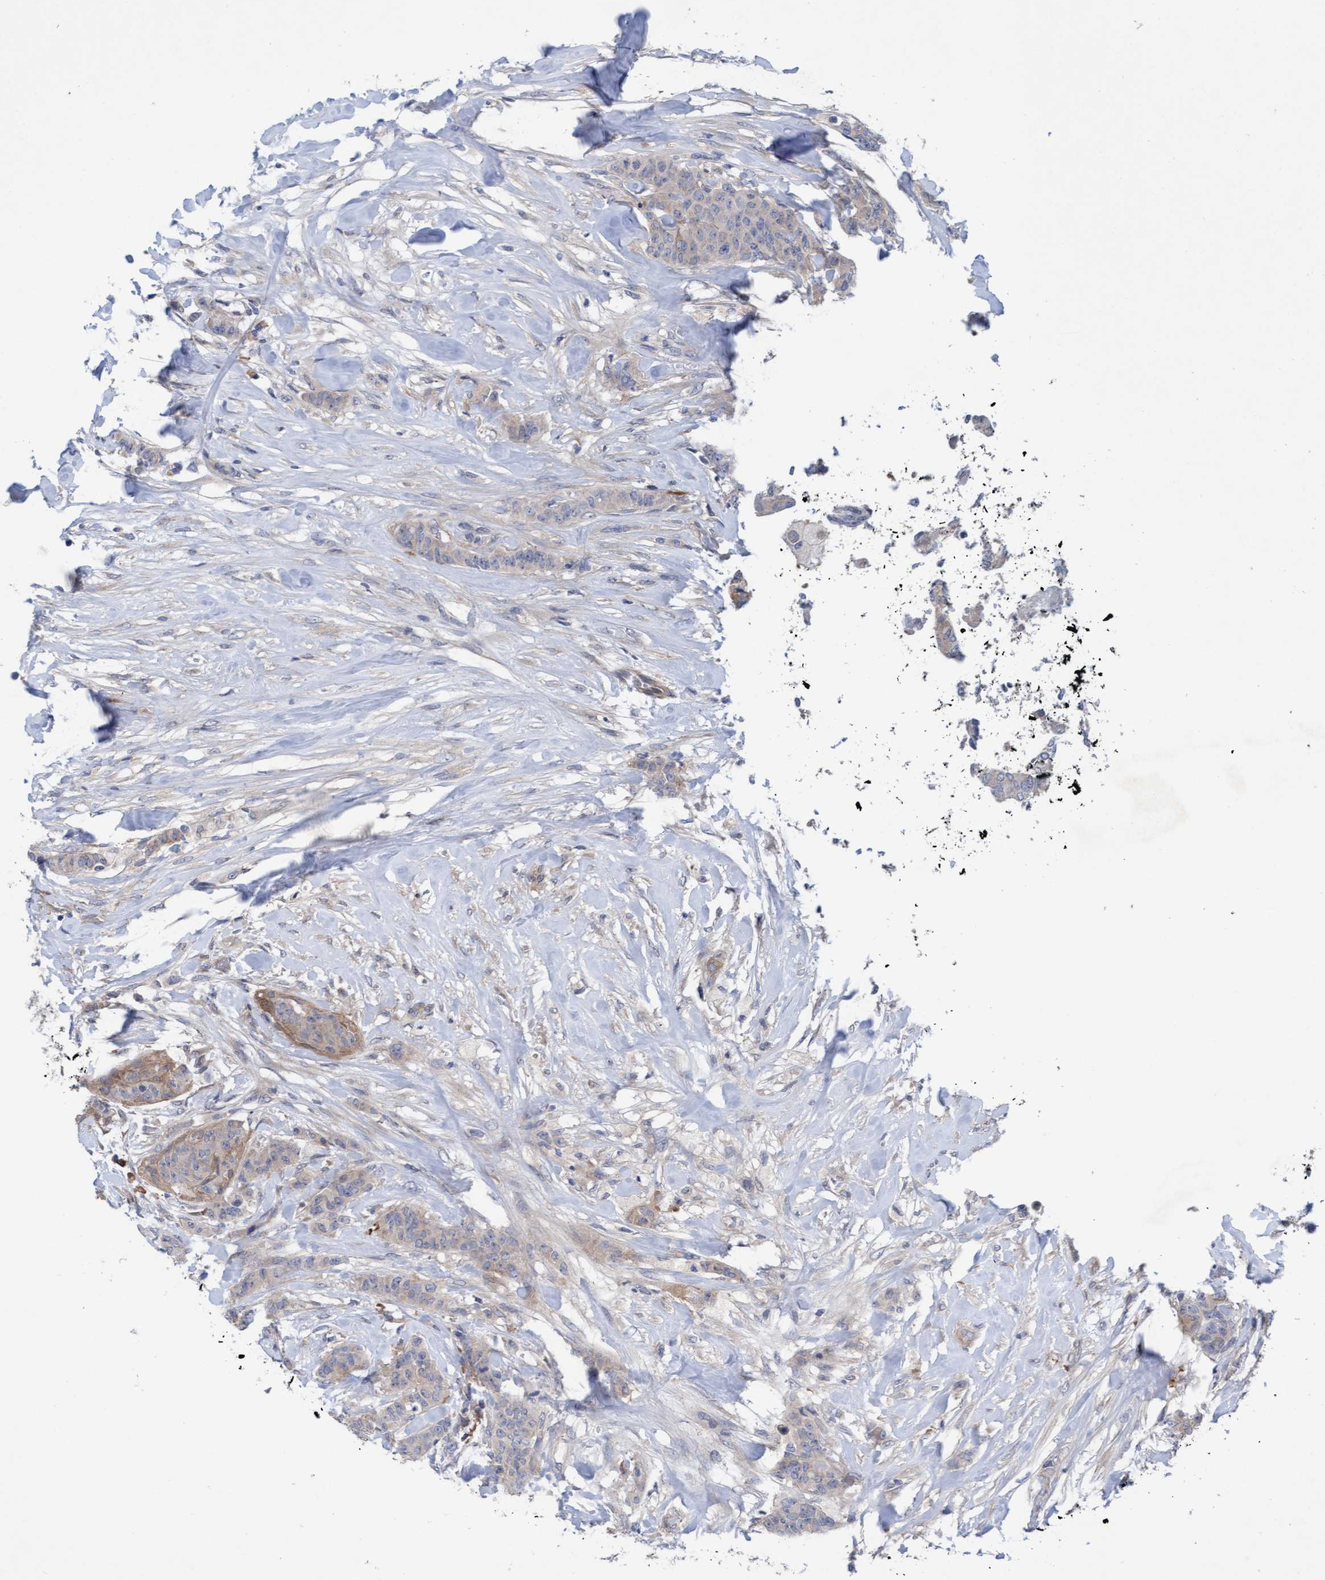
{"staining": {"intensity": "weak", "quantity": "<25%", "location": "cytoplasmic/membranous"}, "tissue": "breast cancer", "cell_type": "Tumor cells", "image_type": "cancer", "snomed": [{"axis": "morphology", "description": "Normal tissue, NOS"}, {"axis": "morphology", "description": "Duct carcinoma"}, {"axis": "topography", "description": "Breast"}], "caption": "Human breast cancer stained for a protein using immunohistochemistry (IHC) exhibits no staining in tumor cells.", "gene": "PLCD1", "patient": {"sex": "female", "age": 40}}